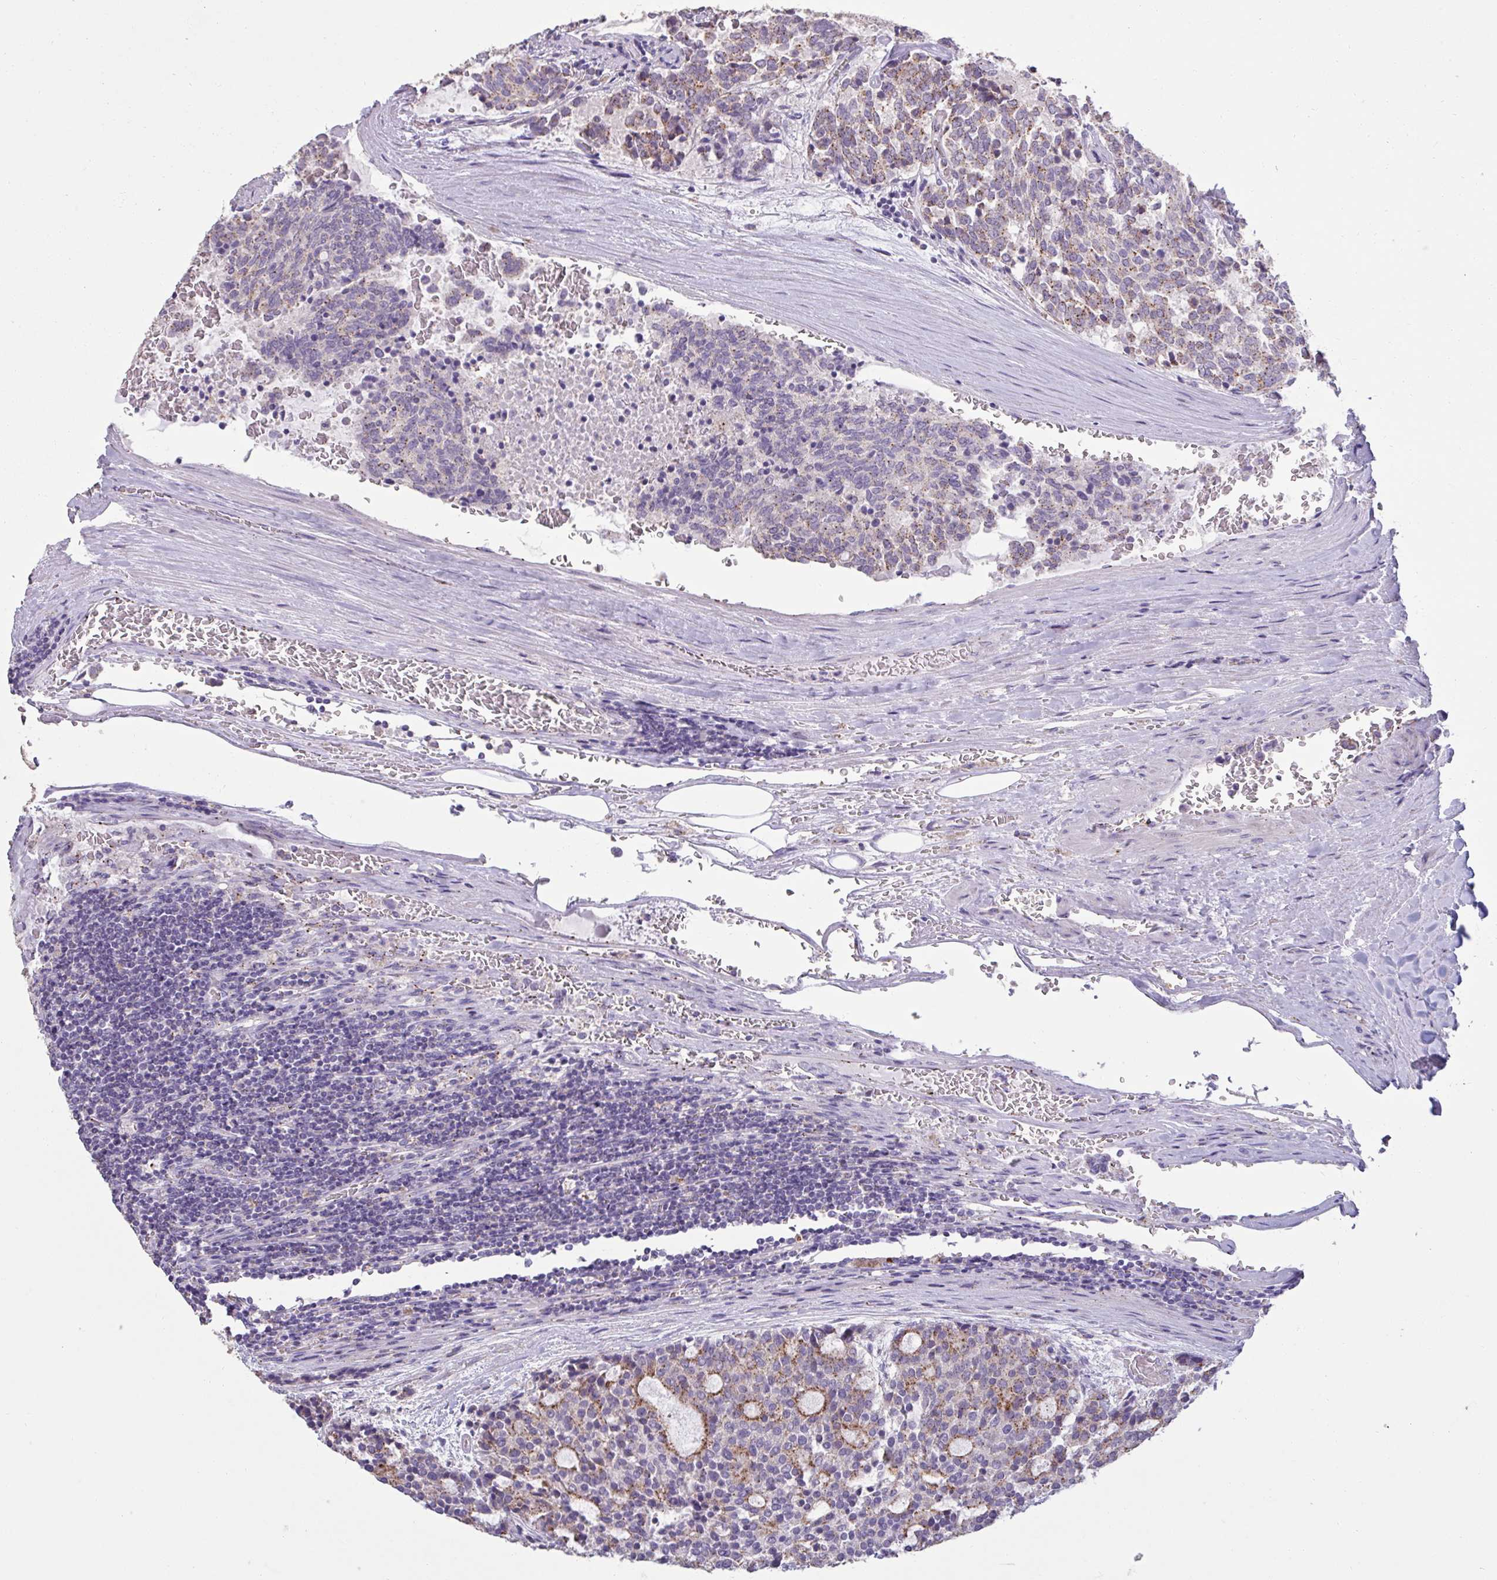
{"staining": {"intensity": "moderate", "quantity": "25%-75%", "location": "cytoplasmic/membranous"}, "tissue": "carcinoid", "cell_type": "Tumor cells", "image_type": "cancer", "snomed": [{"axis": "morphology", "description": "Carcinoid, malignant, NOS"}, {"axis": "topography", "description": "Pancreas"}], "caption": "Immunohistochemistry photomicrograph of neoplastic tissue: carcinoid (malignant) stained using IHC exhibits medium levels of moderate protein expression localized specifically in the cytoplasmic/membranous of tumor cells, appearing as a cytoplasmic/membranous brown color.", "gene": "CHMP5", "patient": {"sex": "female", "age": 54}}